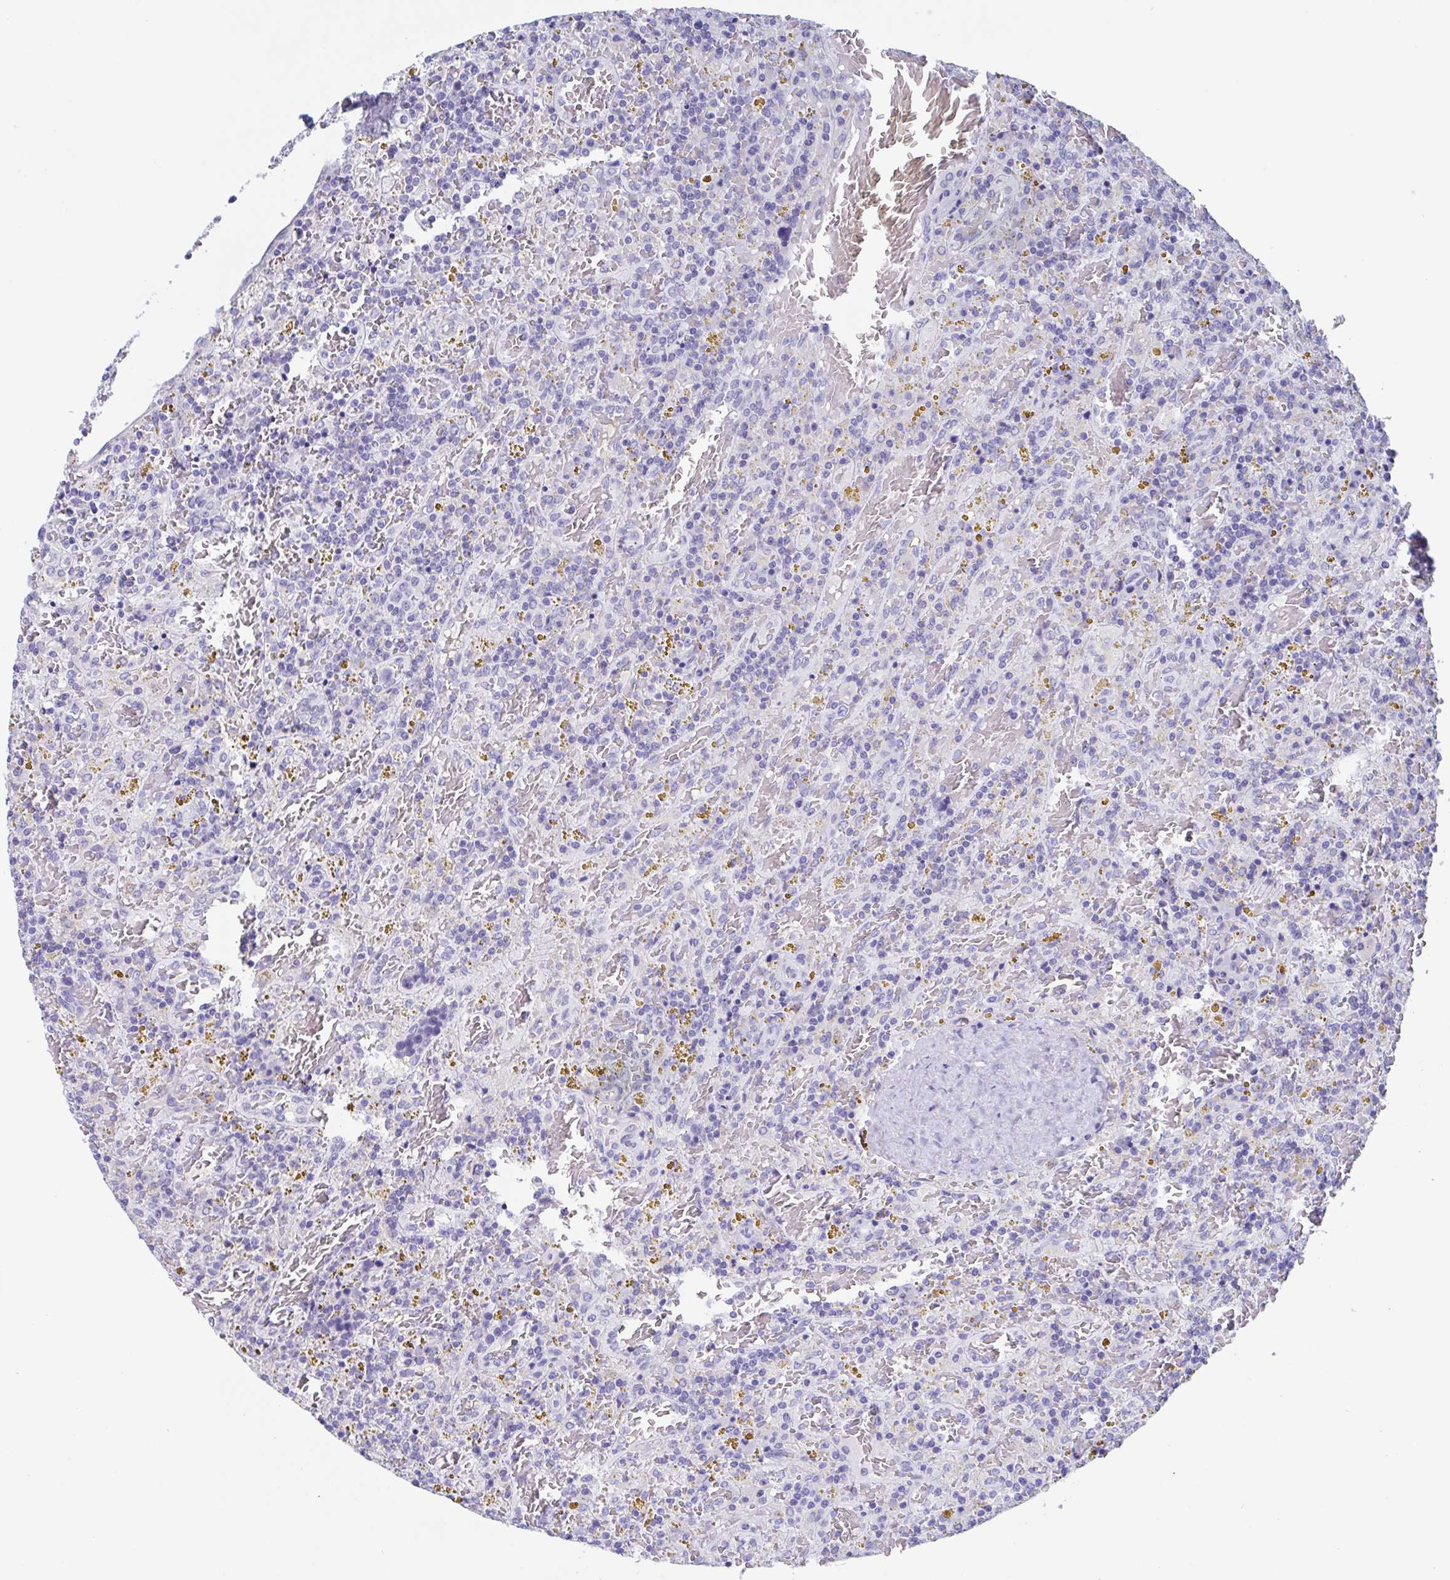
{"staining": {"intensity": "negative", "quantity": "none", "location": "none"}, "tissue": "lymphoma", "cell_type": "Tumor cells", "image_type": "cancer", "snomed": [{"axis": "morphology", "description": "Malignant lymphoma, non-Hodgkin's type, Low grade"}, {"axis": "topography", "description": "Spleen"}], "caption": "Tumor cells are negative for brown protein staining in low-grade malignant lymphoma, non-Hodgkin's type.", "gene": "CDX4", "patient": {"sex": "female", "age": 65}}